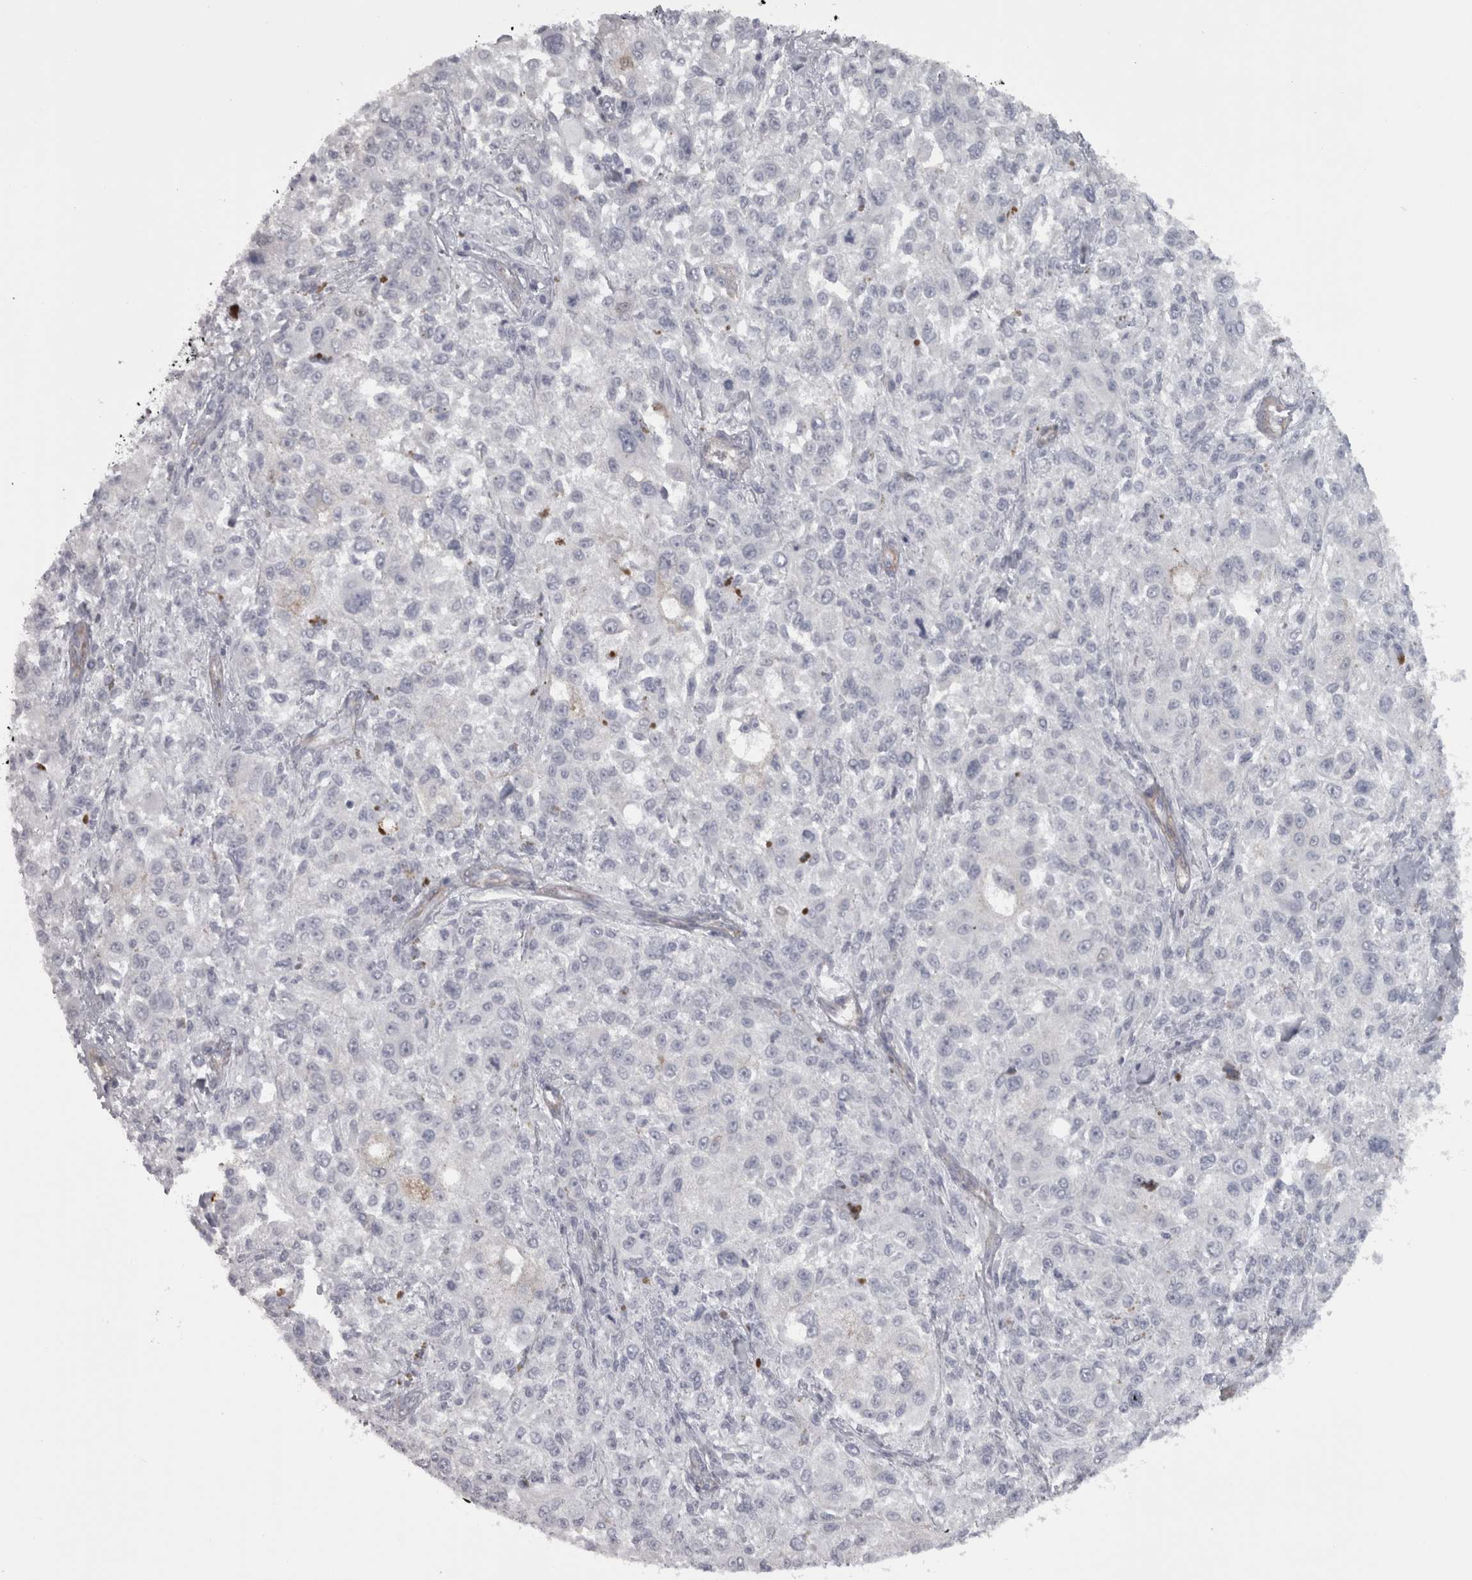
{"staining": {"intensity": "negative", "quantity": "none", "location": "none"}, "tissue": "melanoma", "cell_type": "Tumor cells", "image_type": "cancer", "snomed": [{"axis": "morphology", "description": "Necrosis, NOS"}, {"axis": "morphology", "description": "Malignant melanoma, NOS"}, {"axis": "topography", "description": "Skin"}], "caption": "An IHC micrograph of melanoma is shown. There is no staining in tumor cells of melanoma. (DAB immunohistochemistry visualized using brightfield microscopy, high magnification).", "gene": "PPP1R12B", "patient": {"sex": "female", "age": 87}}